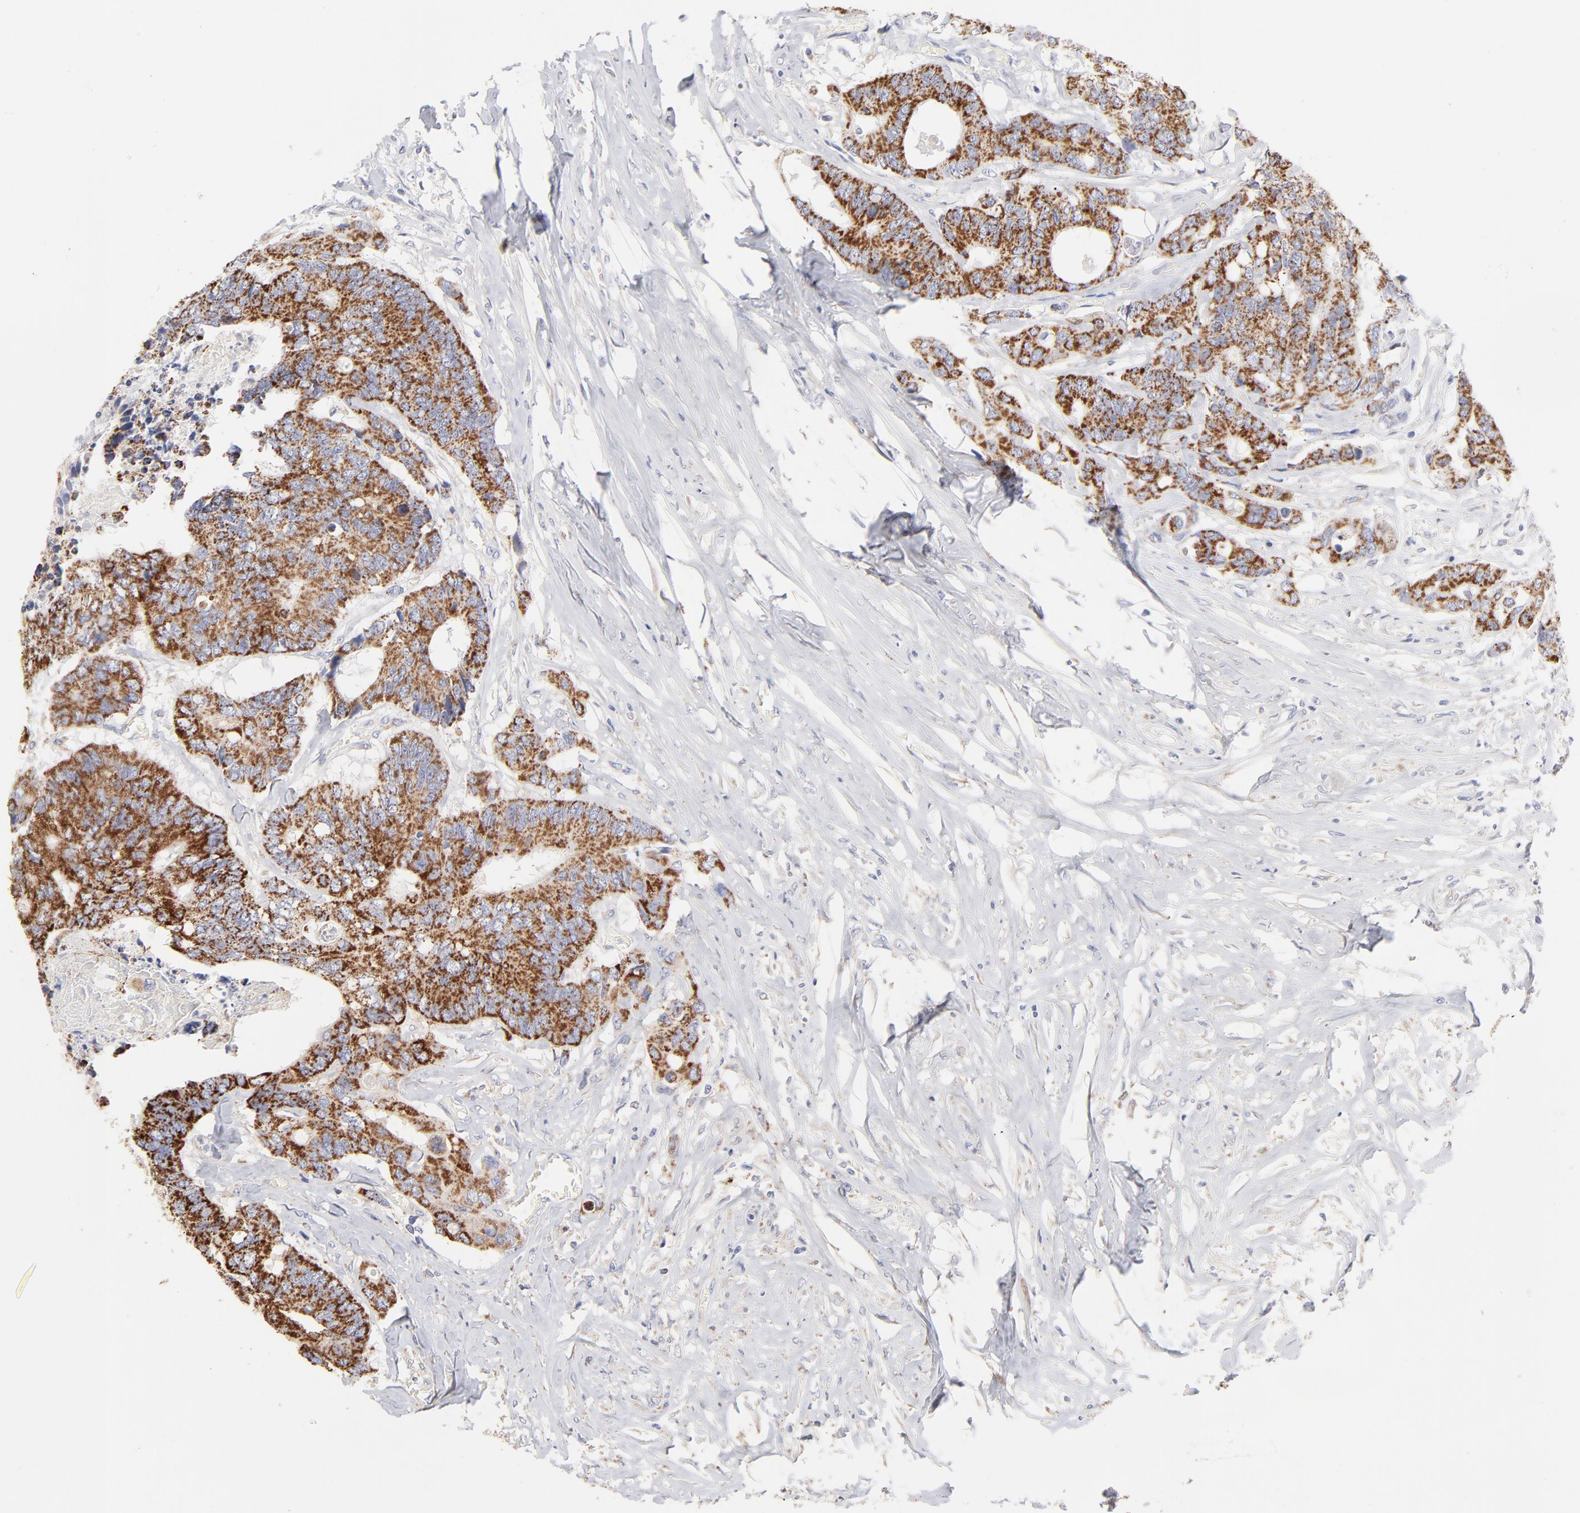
{"staining": {"intensity": "strong", "quantity": ">75%", "location": "cytoplasmic/membranous"}, "tissue": "colorectal cancer", "cell_type": "Tumor cells", "image_type": "cancer", "snomed": [{"axis": "morphology", "description": "Adenocarcinoma, NOS"}, {"axis": "topography", "description": "Rectum"}], "caption": "Adenocarcinoma (colorectal) stained for a protein (brown) reveals strong cytoplasmic/membranous positive expression in about >75% of tumor cells.", "gene": "TST", "patient": {"sex": "male", "age": 55}}